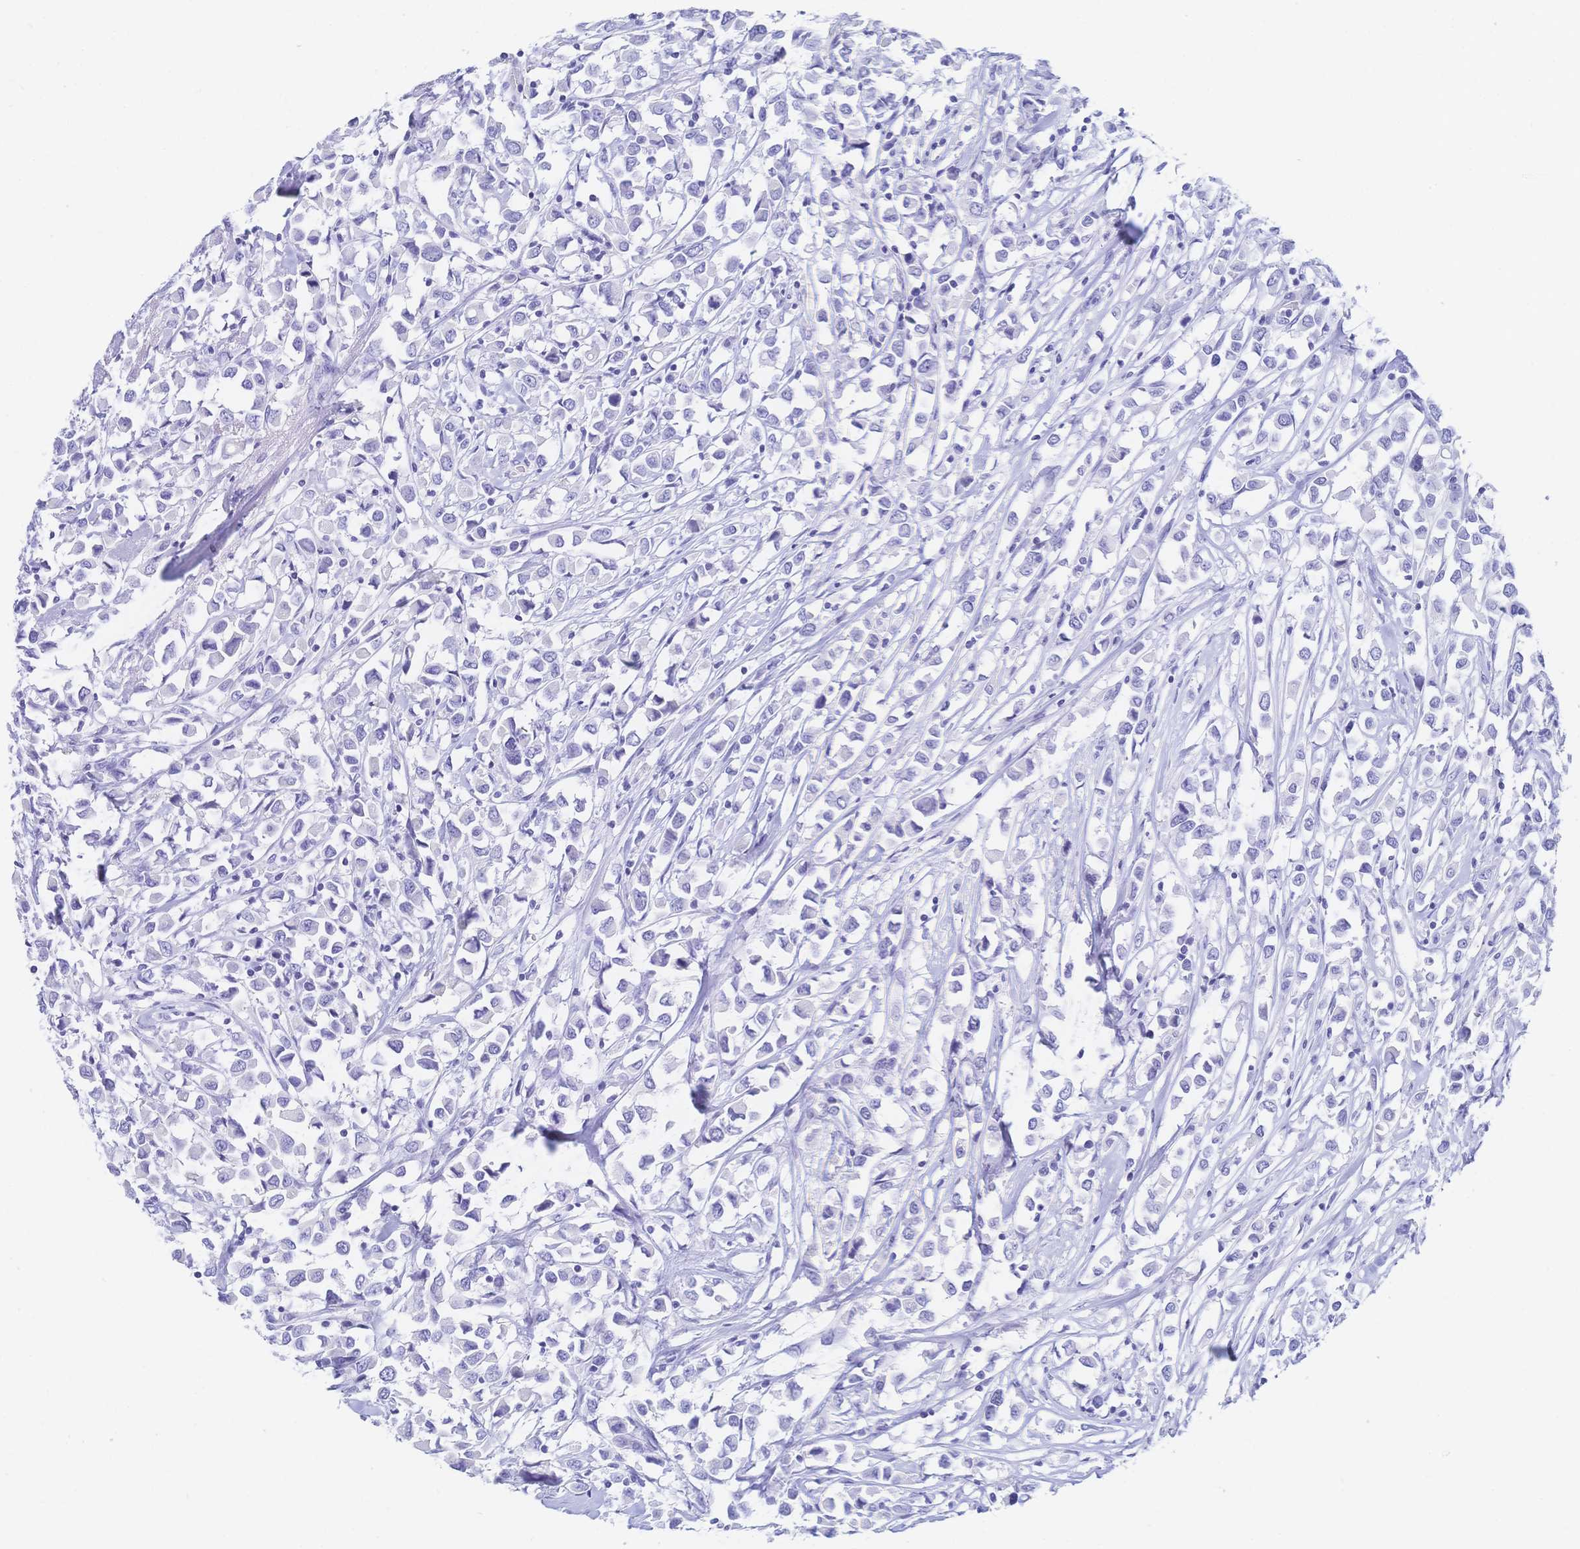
{"staining": {"intensity": "negative", "quantity": "none", "location": "none"}, "tissue": "breast cancer", "cell_type": "Tumor cells", "image_type": "cancer", "snomed": [{"axis": "morphology", "description": "Duct carcinoma"}, {"axis": "topography", "description": "Breast"}], "caption": "This is a photomicrograph of immunohistochemistry (IHC) staining of invasive ductal carcinoma (breast), which shows no expression in tumor cells.", "gene": "MEP1B", "patient": {"sex": "female", "age": 61}}